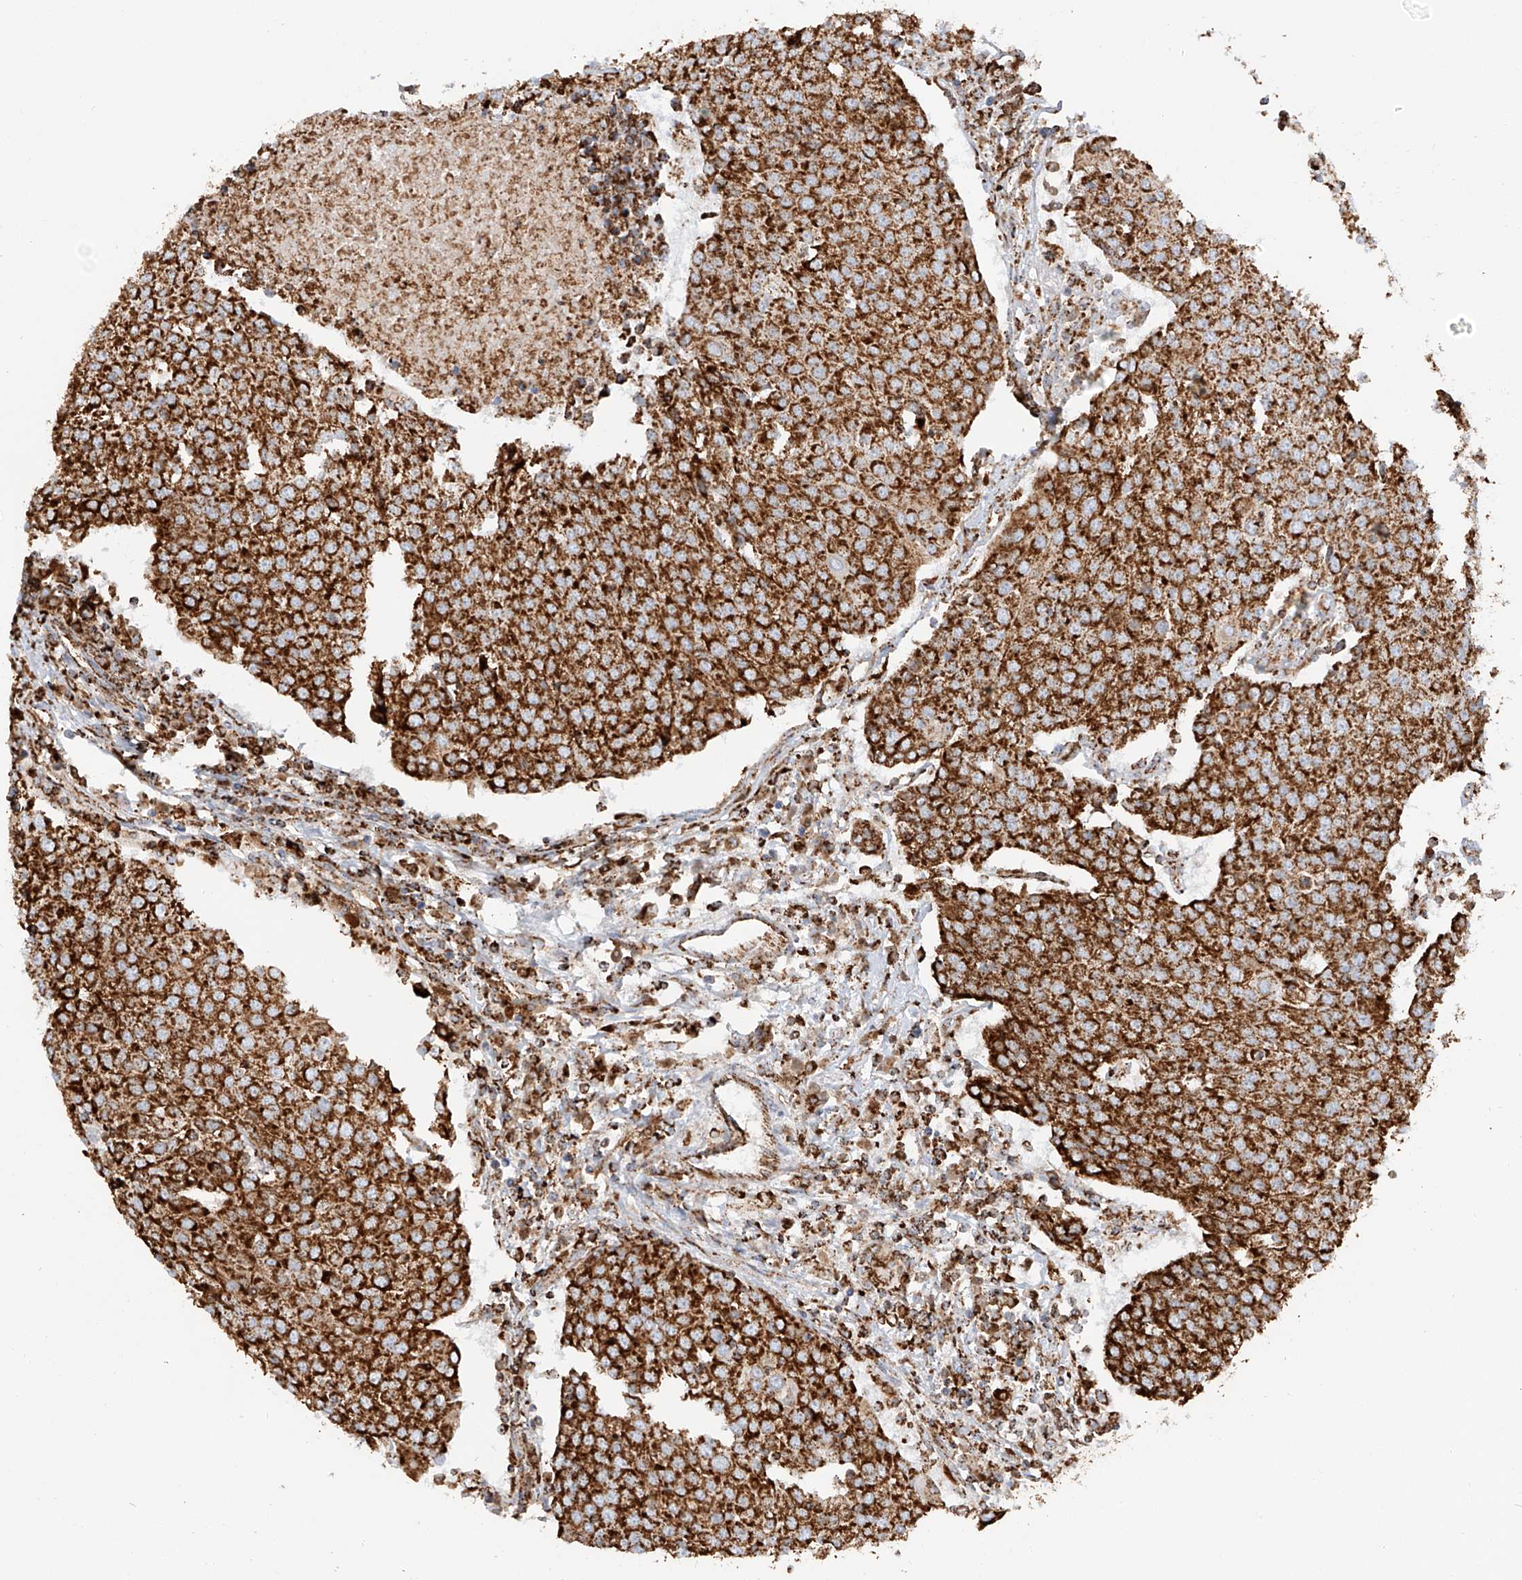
{"staining": {"intensity": "strong", "quantity": ">75%", "location": "cytoplasmic/membranous"}, "tissue": "urothelial cancer", "cell_type": "Tumor cells", "image_type": "cancer", "snomed": [{"axis": "morphology", "description": "Urothelial carcinoma, High grade"}, {"axis": "topography", "description": "Urinary bladder"}], "caption": "Strong cytoplasmic/membranous protein positivity is appreciated in approximately >75% of tumor cells in urothelial cancer.", "gene": "TTC27", "patient": {"sex": "female", "age": 85}}